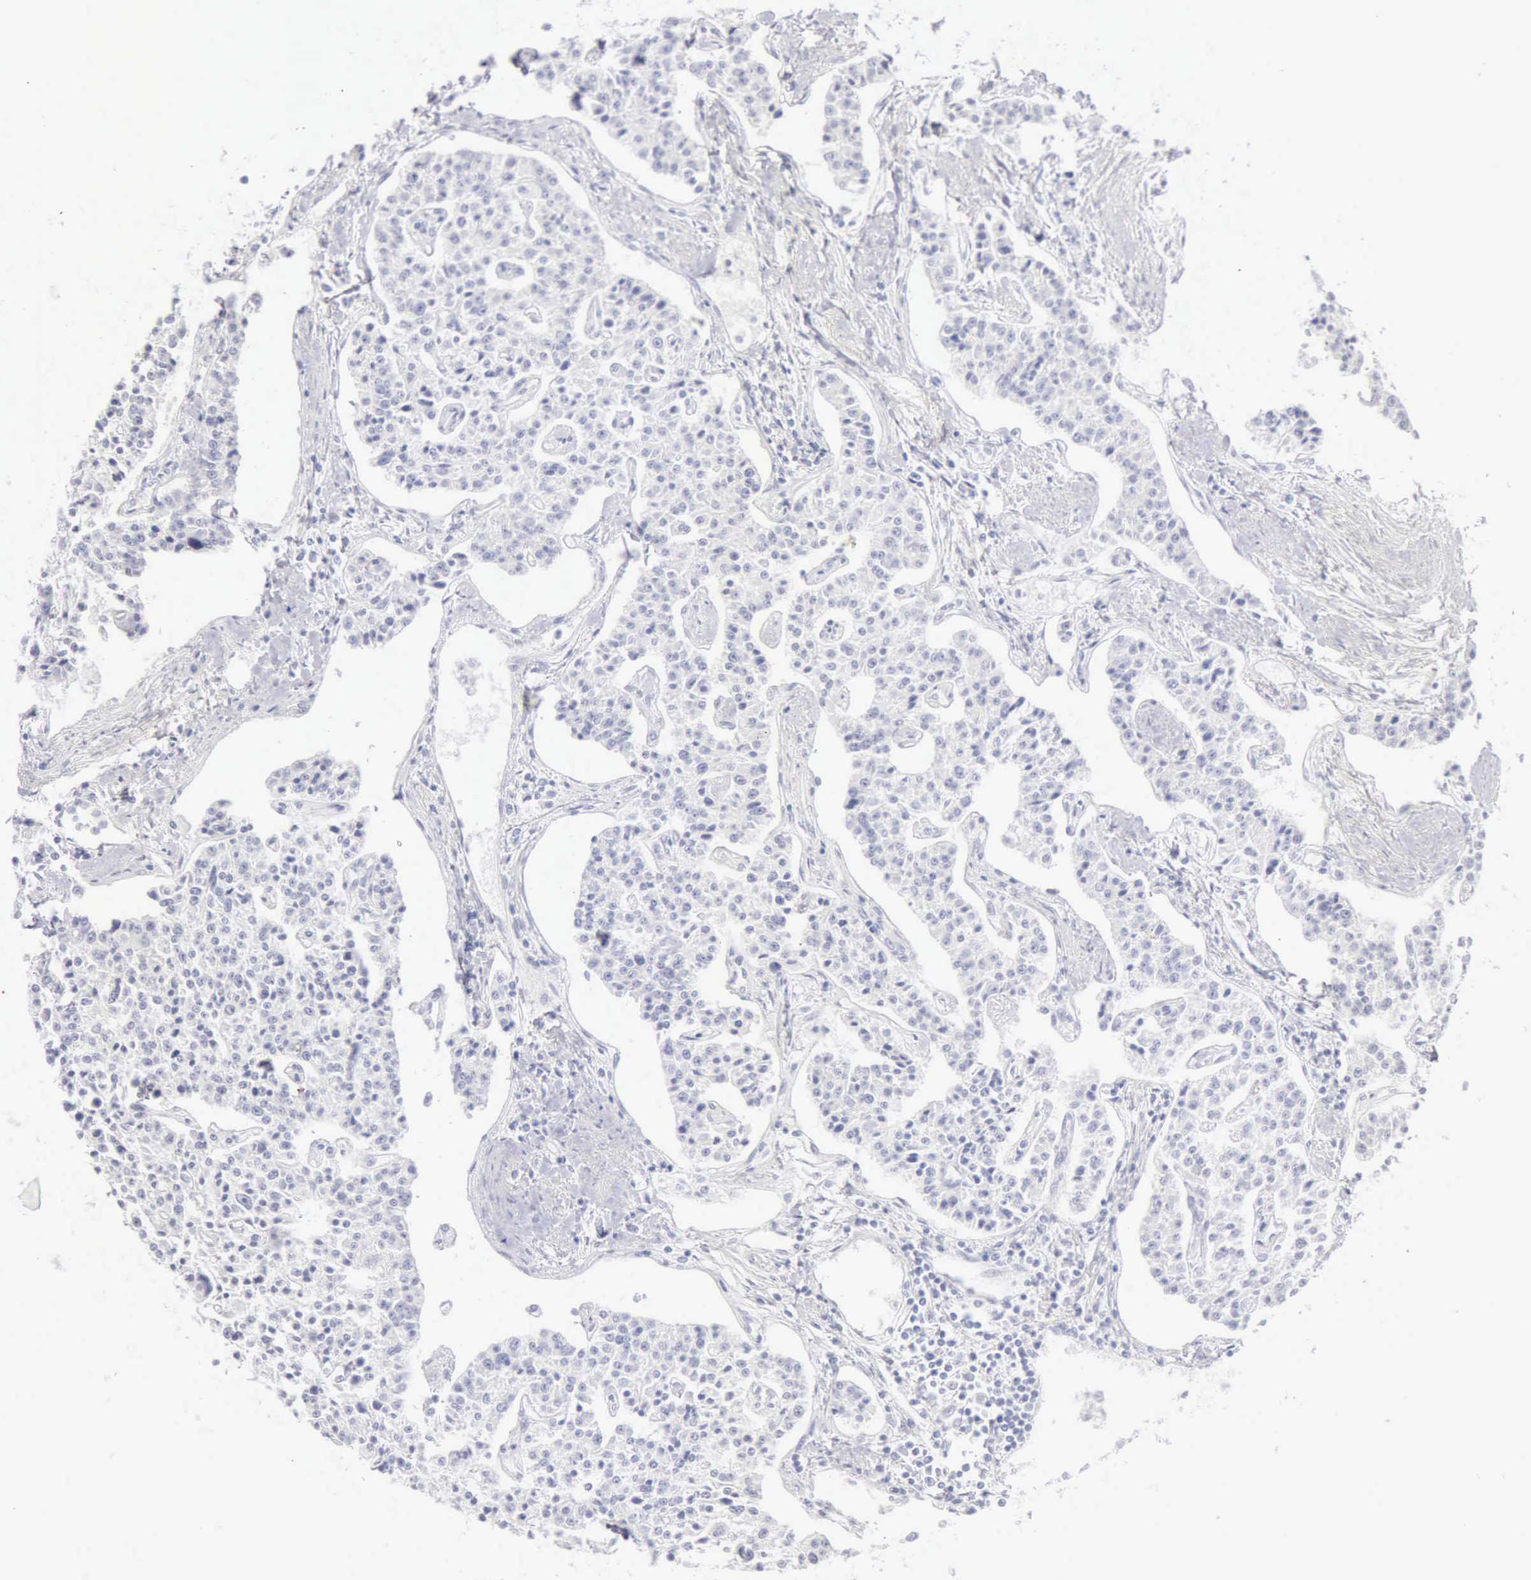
{"staining": {"intensity": "negative", "quantity": "none", "location": "none"}, "tissue": "carcinoid", "cell_type": "Tumor cells", "image_type": "cancer", "snomed": [{"axis": "morphology", "description": "Carcinoid, malignant, NOS"}, {"axis": "topography", "description": "Stomach"}], "caption": "Tumor cells are negative for protein expression in human carcinoid (malignant). Brightfield microscopy of immunohistochemistry stained with DAB (3,3'-diaminobenzidine) (brown) and hematoxylin (blue), captured at high magnification.", "gene": "KRT5", "patient": {"sex": "female", "age": 76}}